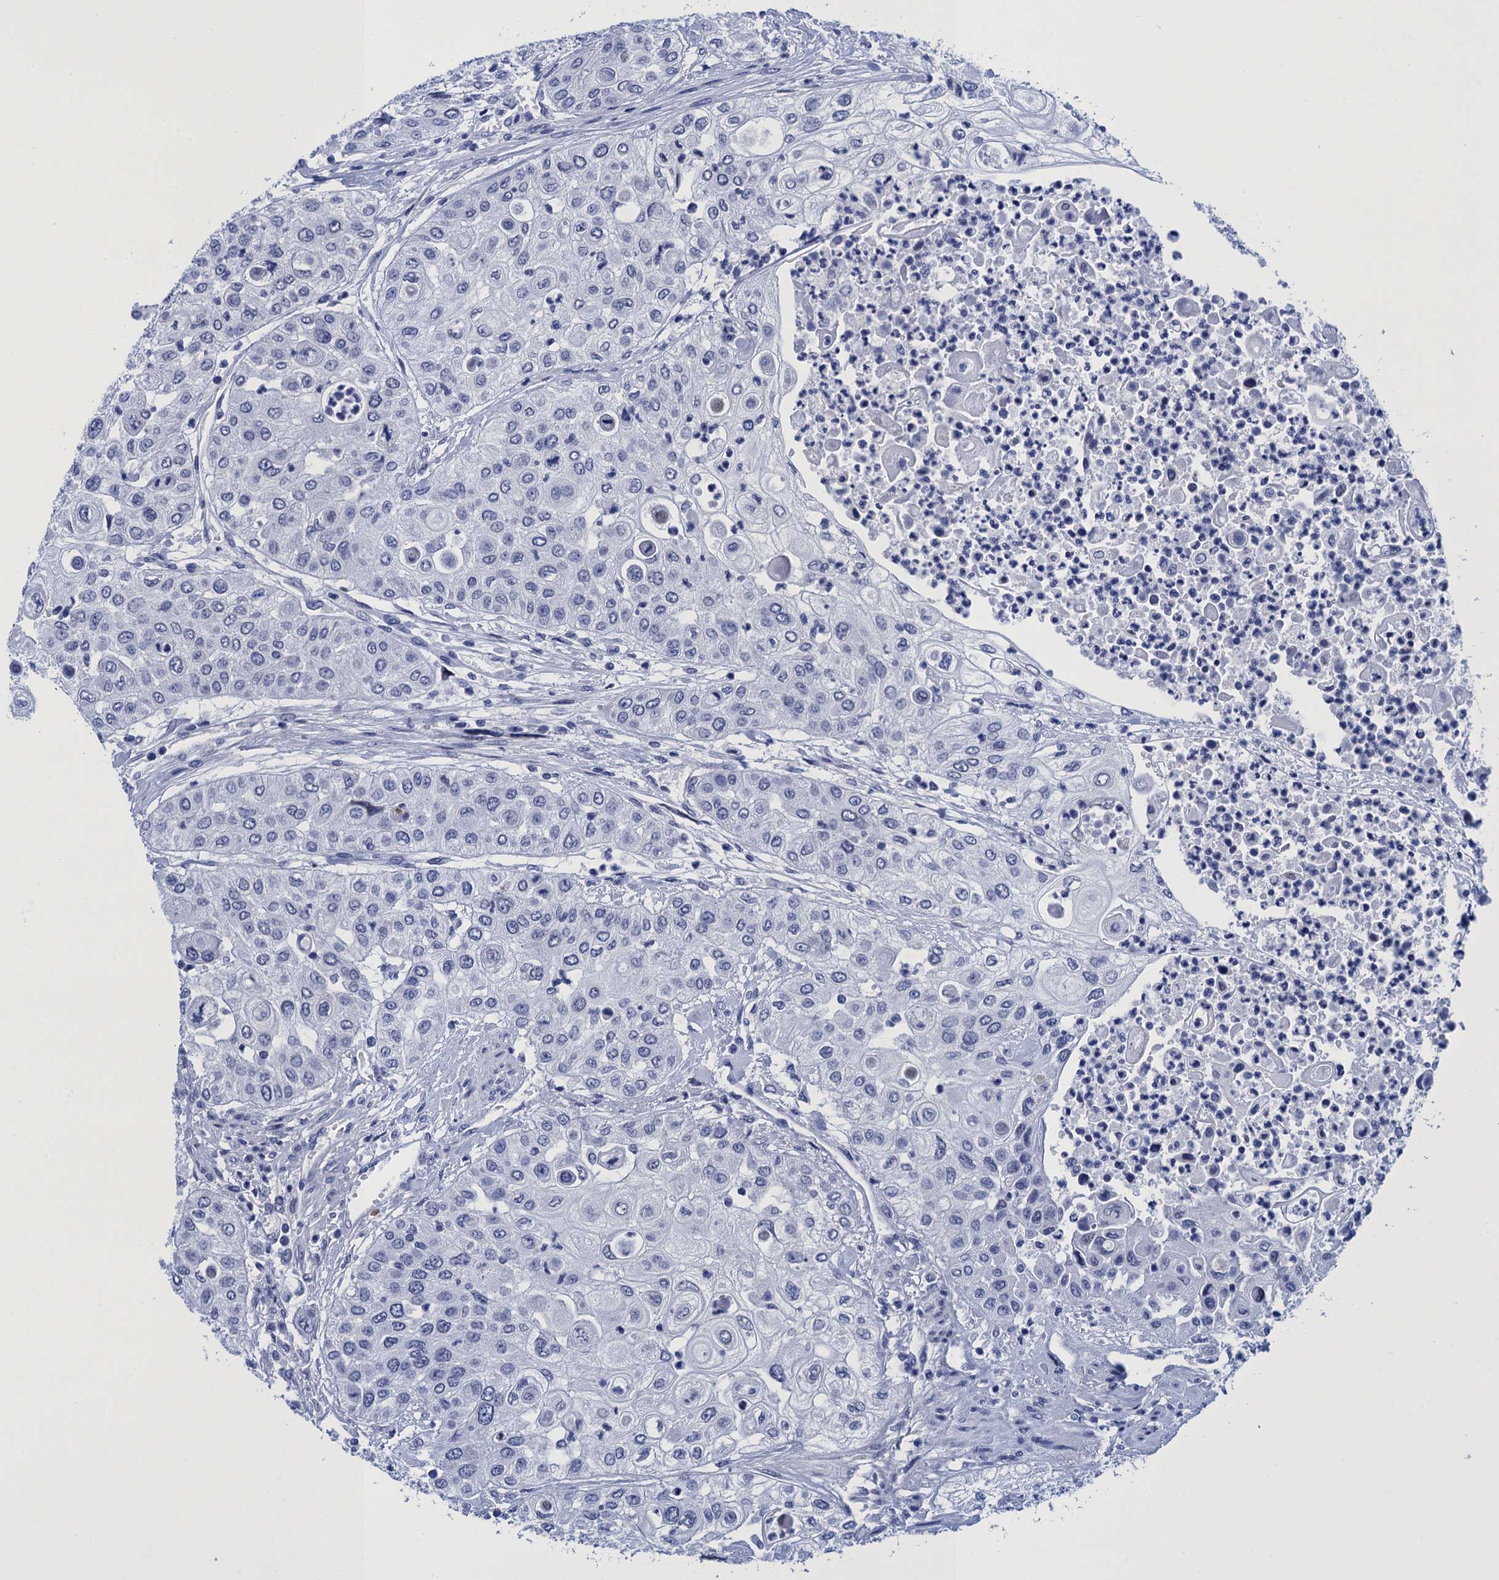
{"staining": {"intensity": "negative", "quantity": "none", "location": "none"}, "tissue": "urothelial cancer", "cell_type": "Tumor cells", "image_type": "cancer", "snomed": [{"axis": "morphology", "description": "Urothelial carcinoma, High grade"}, {"axis": "topography", "description": "Urinary bladder"}], "caption": "Tumor cells are negative for protein expression in human urothelial cancer.", "gene": "METTL25", "patient": {"sex": "female", "age": 79}}